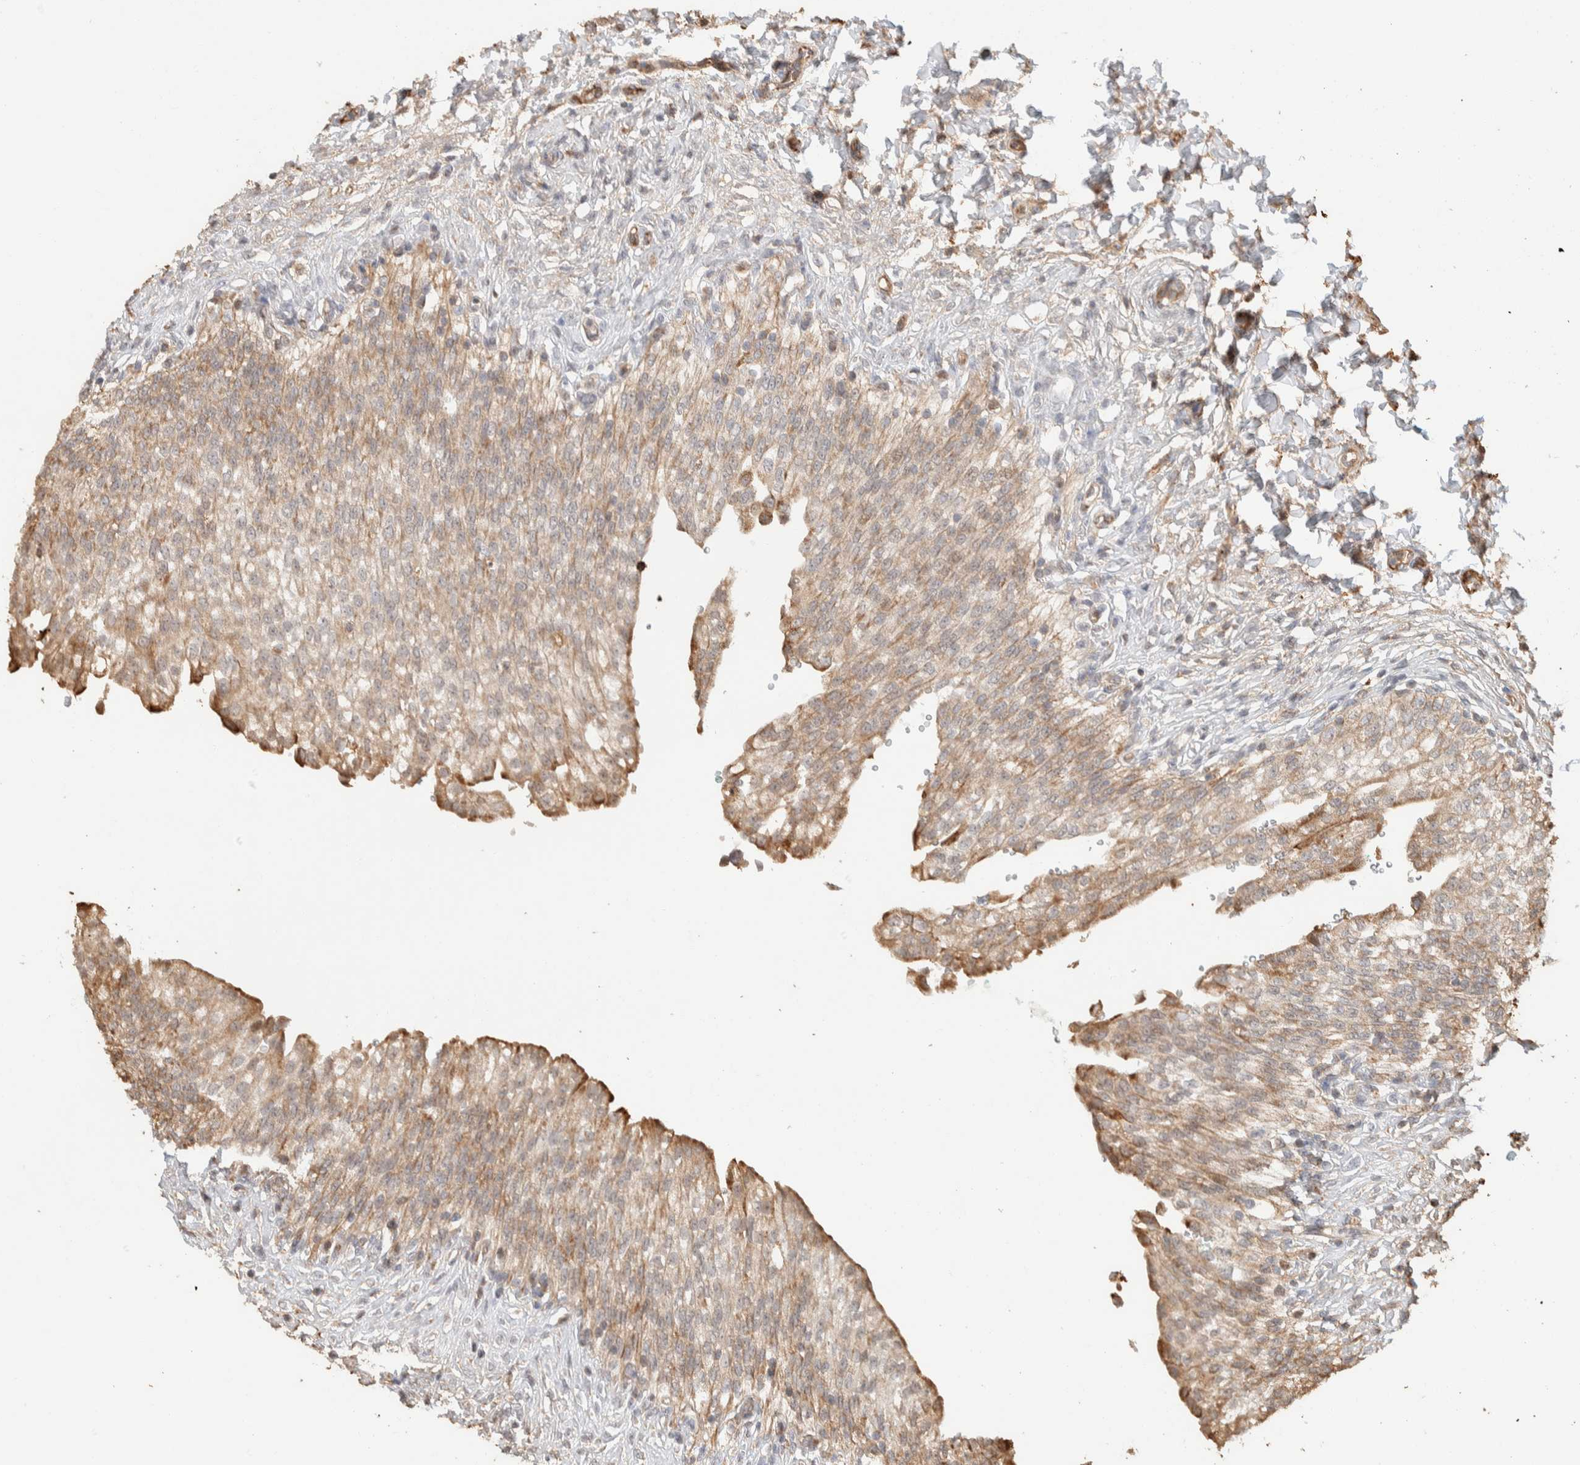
{"staining": {"intensity": "strong", "quantity": "25%-75%", "location": "cytoplasmic/membranous"}, "tissue": "urinary bladder", "cell_type": "Urothelial cells", "image_type": "normal", "snomed": [{"axis": "morphology", "description": "Urothelial carcinoma, High grade"}, {"axis": "topography", "description": "Urinary bladder"}], "caption": "This histopathology image displays immunohistochemistry (IHC) staining of benign human urinary bladder, with high strong cytoplasmic/membranous positivity in about 25%-75% of urothelial cells.", "gene": "KIF9", "patient": {"sex": "male", "age": 46}}